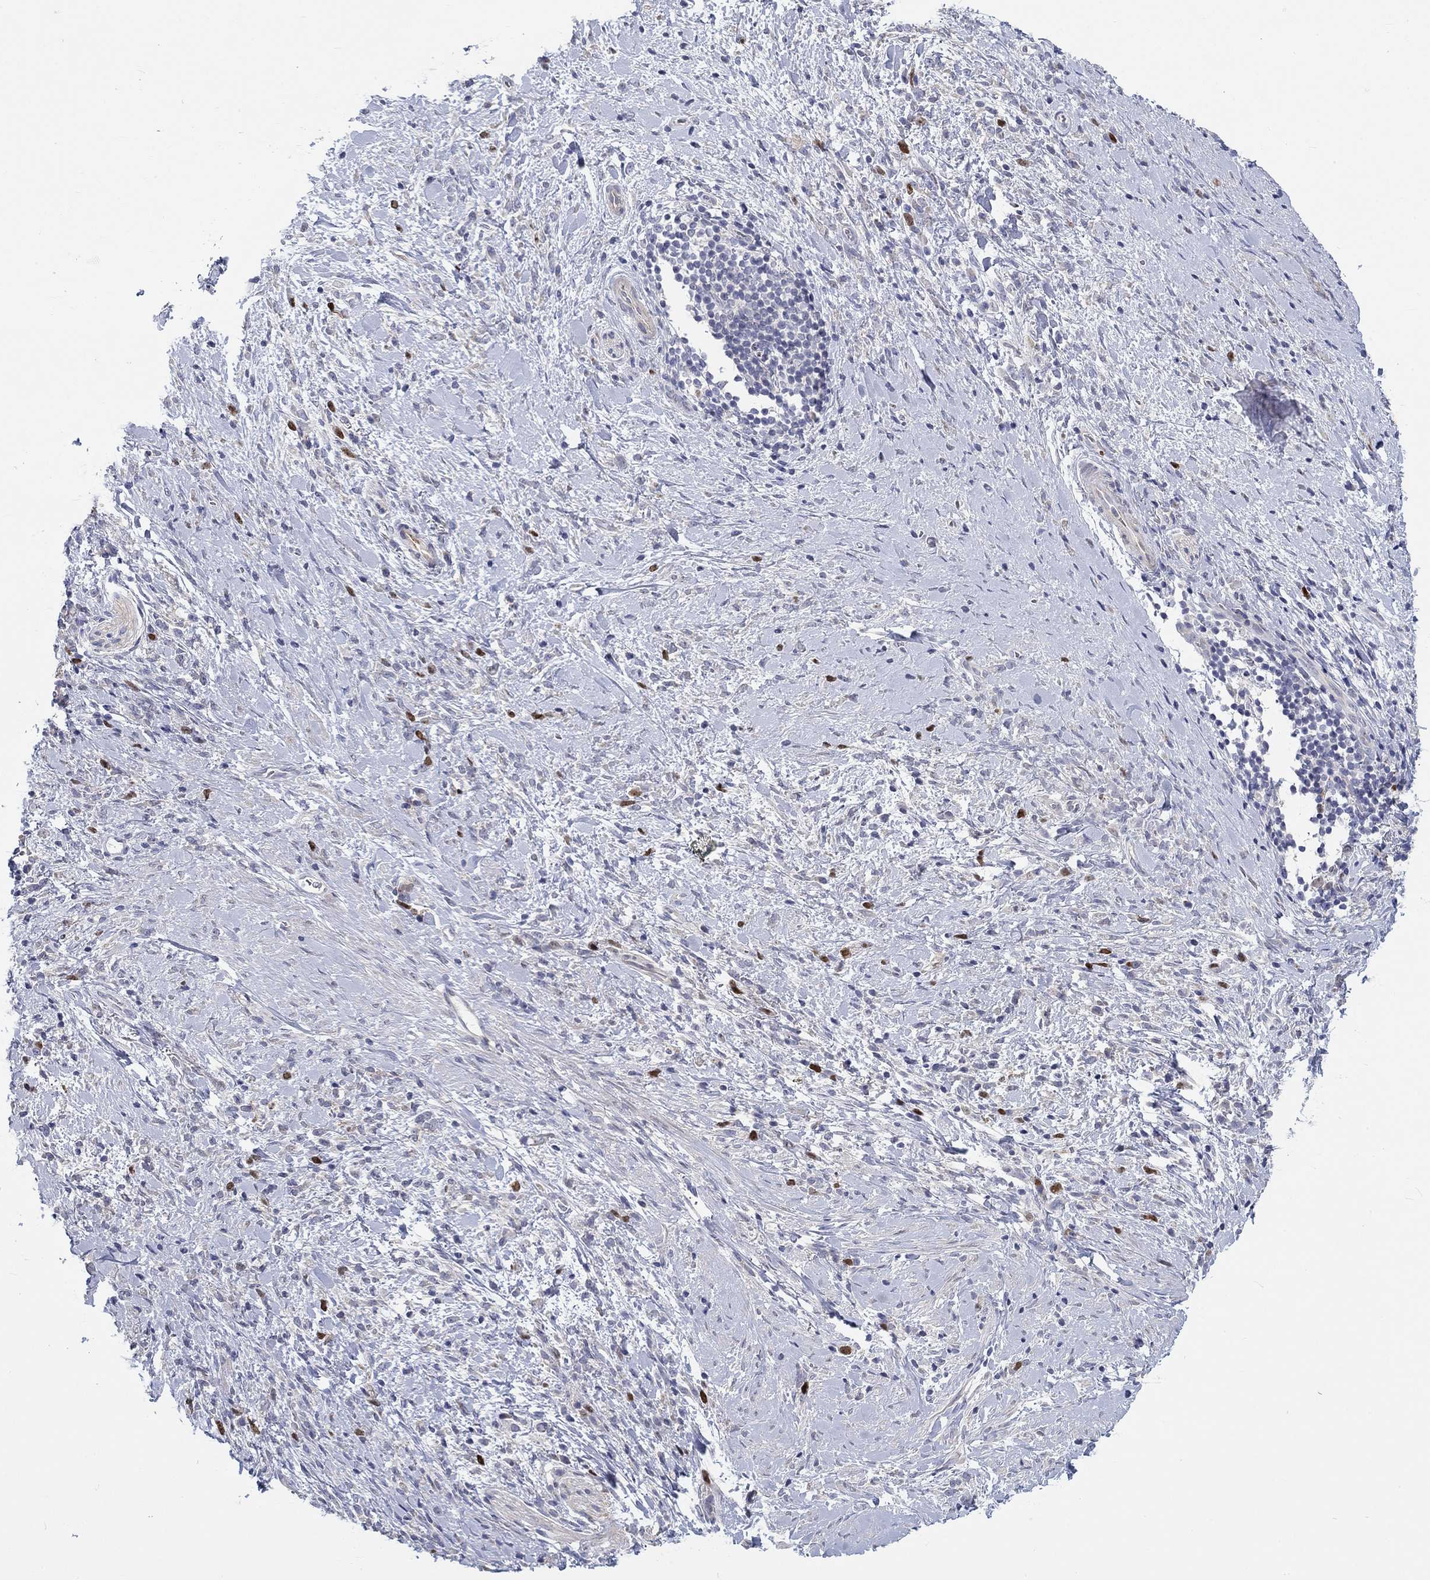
{"staining": {"intensity": "moderate", "quantity": "<25%", "location": "nuclear"}, "tissue": "stomach cancer", "cell_type": "Tumor cells", "image_type": "cancer", "snomed": [{"axis": "morphology", "description": "Adenocarcinoma, NOS"}, {"axis": "topography", "description": "Stomach"}], "caption": "About <25% of tumor cells in stomach cancer (adenocarcinoma) exhibit moderate nuclear protein positivity as visualized by brown immunohistochemical staining.", "gene": "PRC1", "patient": {"sex": "female", "age": 57}}